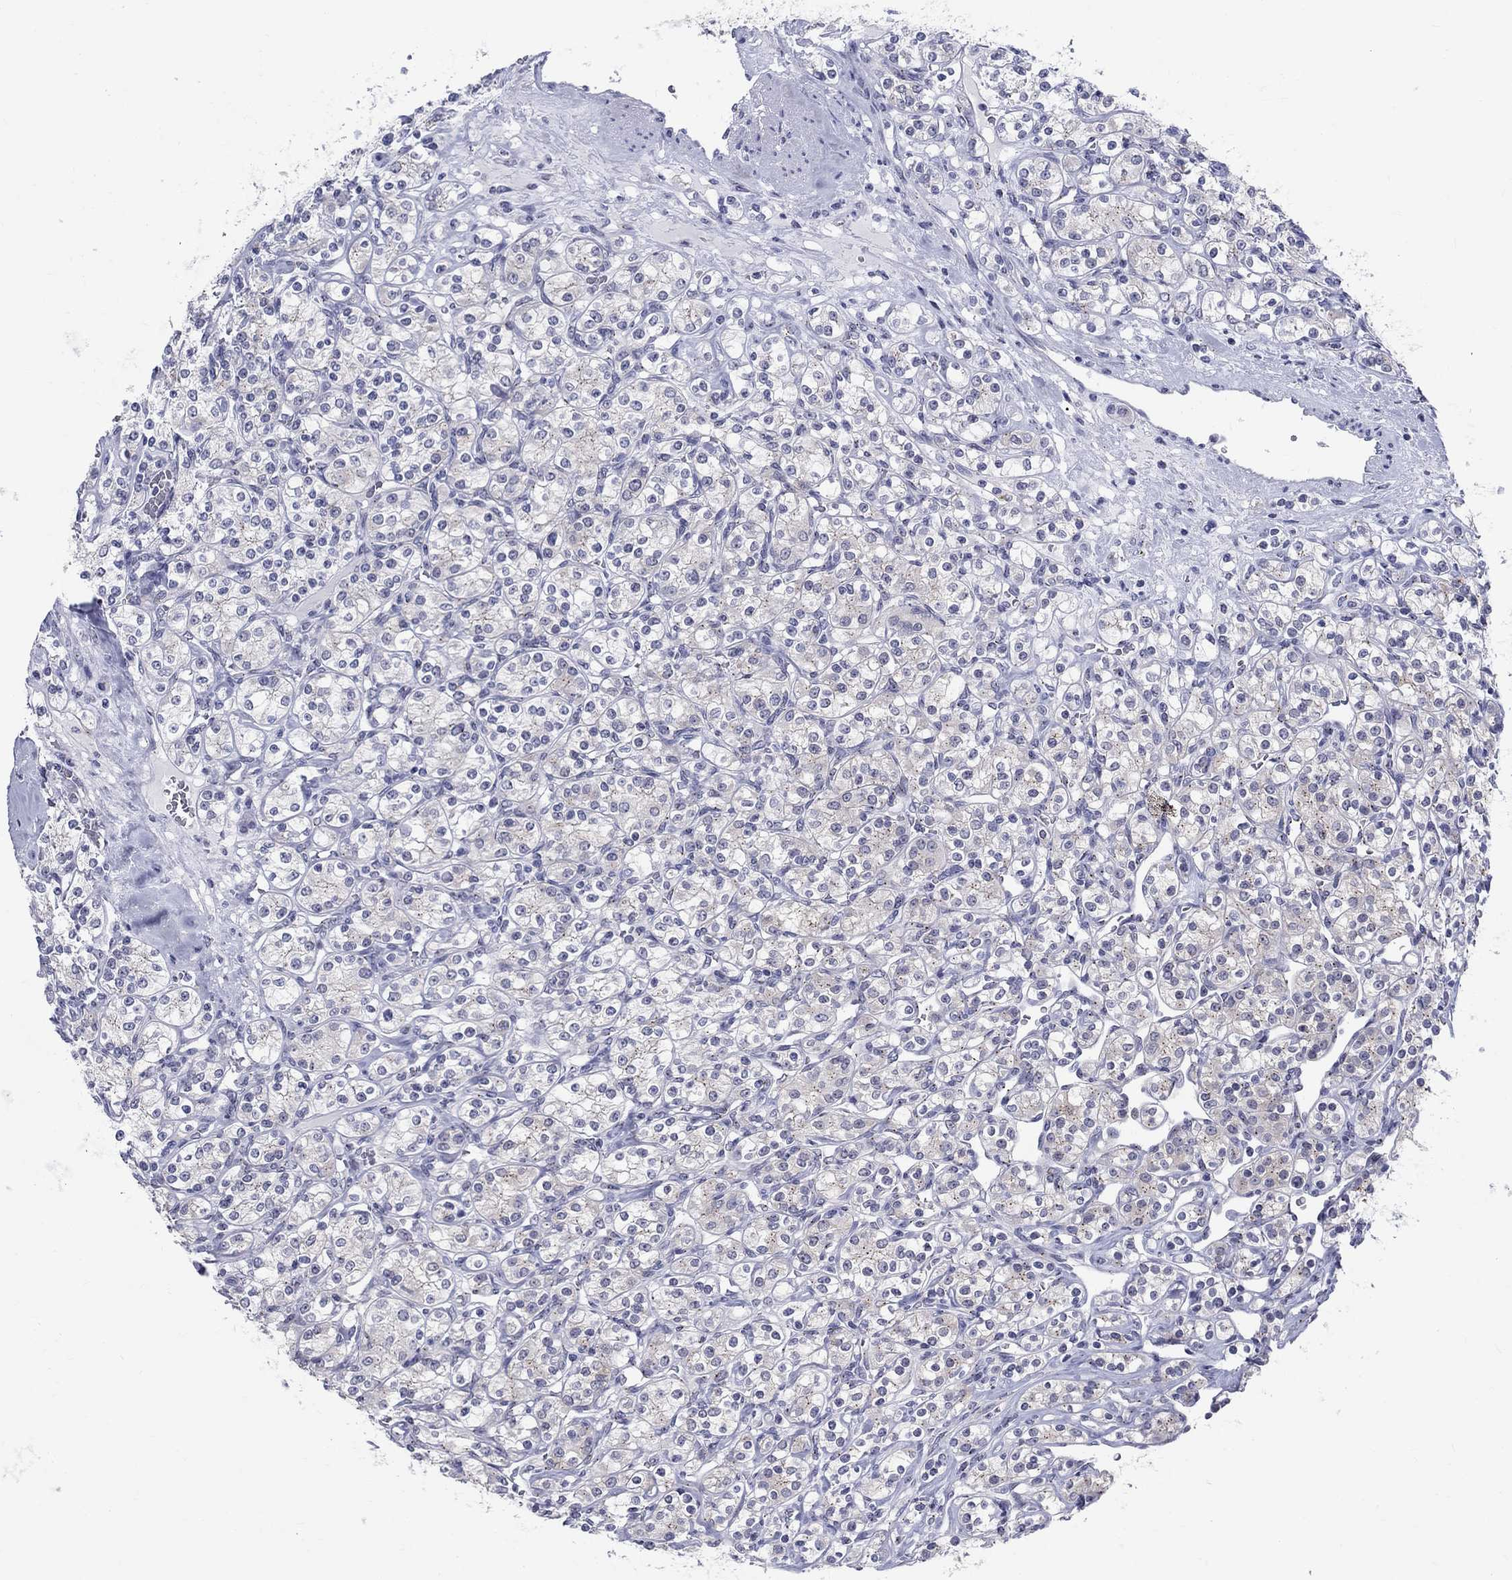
{"staining": {"intensity": "negative", "quantity": "none", "location": "none"}, "tissue": "renal cancer", "cell_type": "Tumor cells", "image_type": "cancer", "snomed": [{"axis": "morphology", "description": "Adenocarcinoma, NOS"}, {"axis": "topography", "description": "Kidney"}], "caption": "This is an IHC image of renal adenocarcinoma. There is no expression in tumor cells.", "gene": "CEP43", "patient": {"sex": "male", "age": 77}}